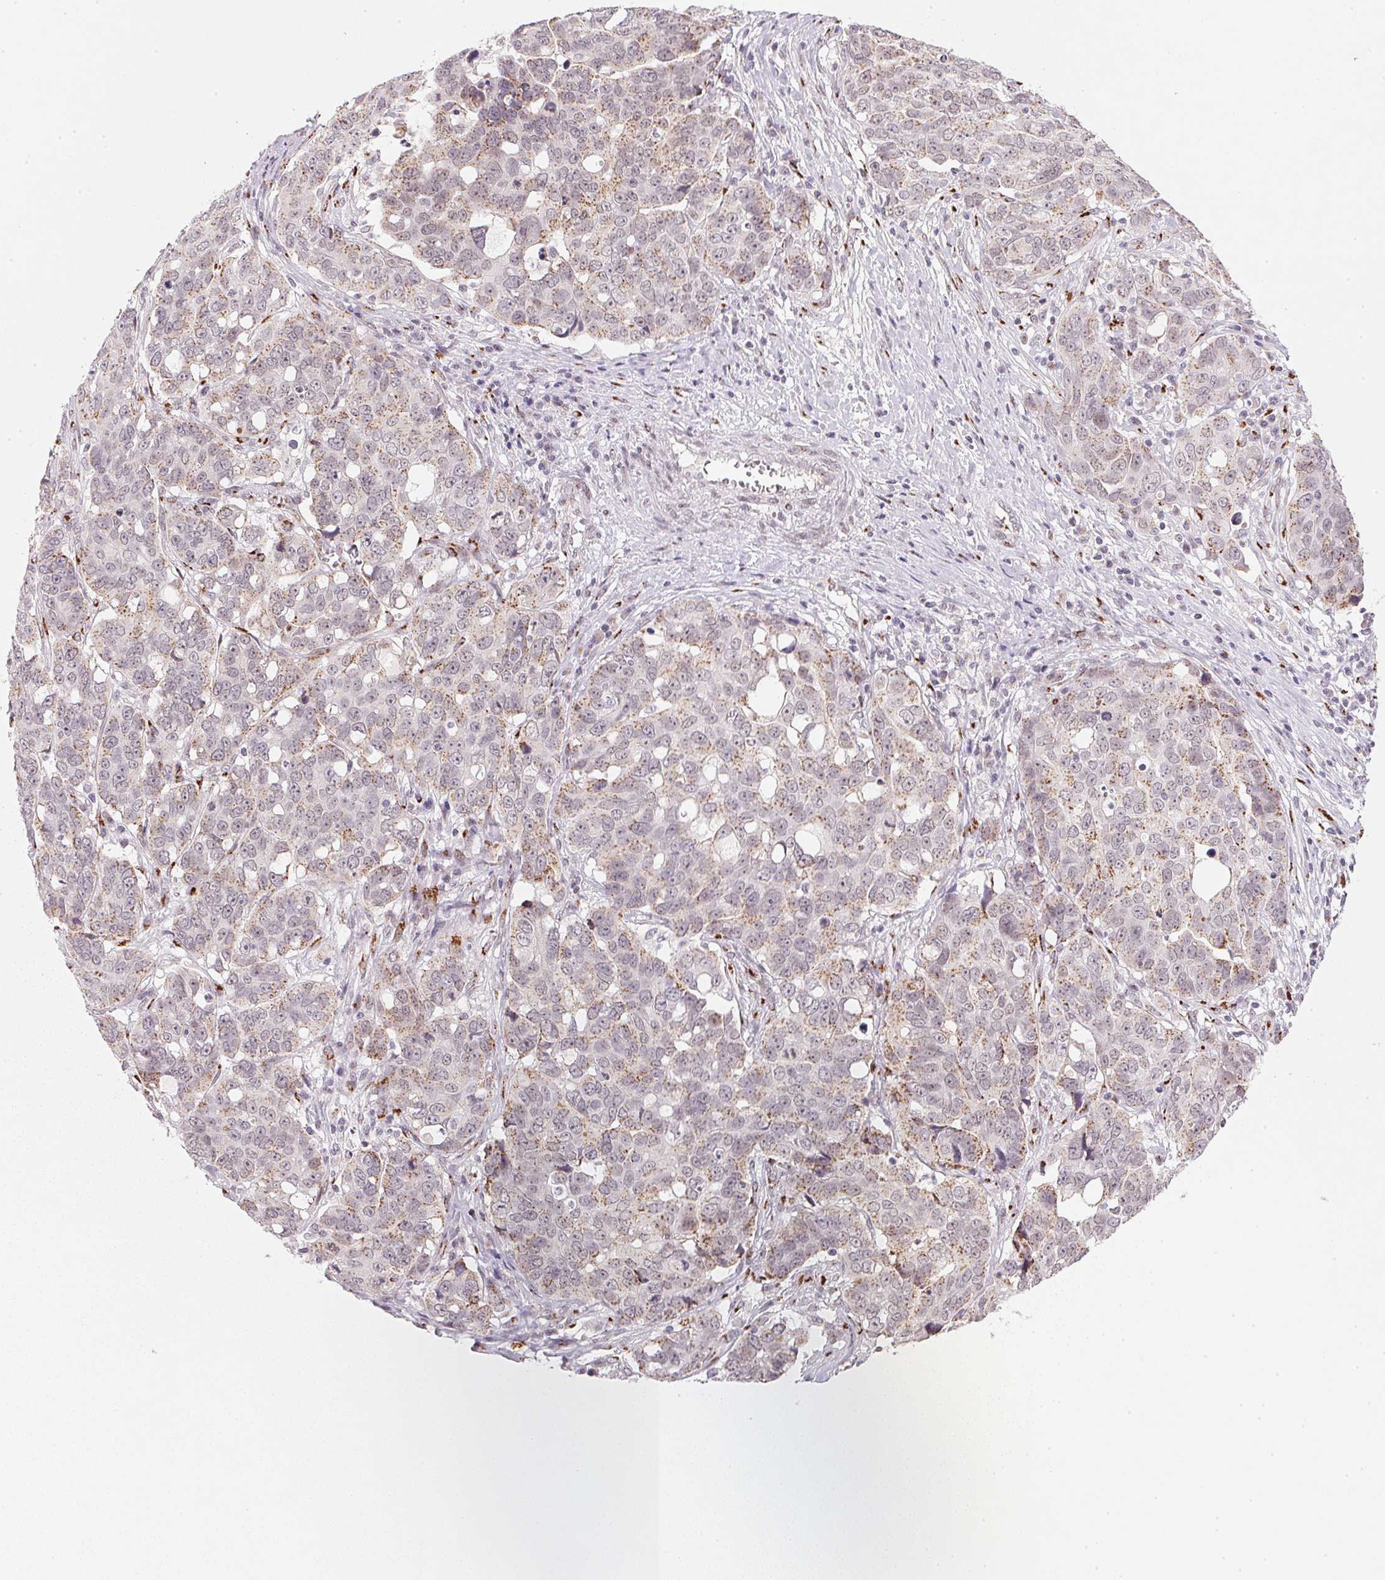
{"staining": {"intensity": "weak", "quantity": ">75%", "location": "cytoplasmic/membranous"}, "tissue": "ovarian cancer", "cell_type": "Tumor cells", "image_type": "cancer", "snomed": [{"axis": "morphology", "description": "Carcinoma, endometroid"}, {"axis": "topography", "description": "Ovary"}], "caption": "Immunohistochemical staining of human endometroid carcinoma (ovarian) displays weak cytoplasmic/membranous protein staining in approximately >75% of tumor cells.", "gene": "RAB22A", "patient": {"sex": "female", "age": 78}}